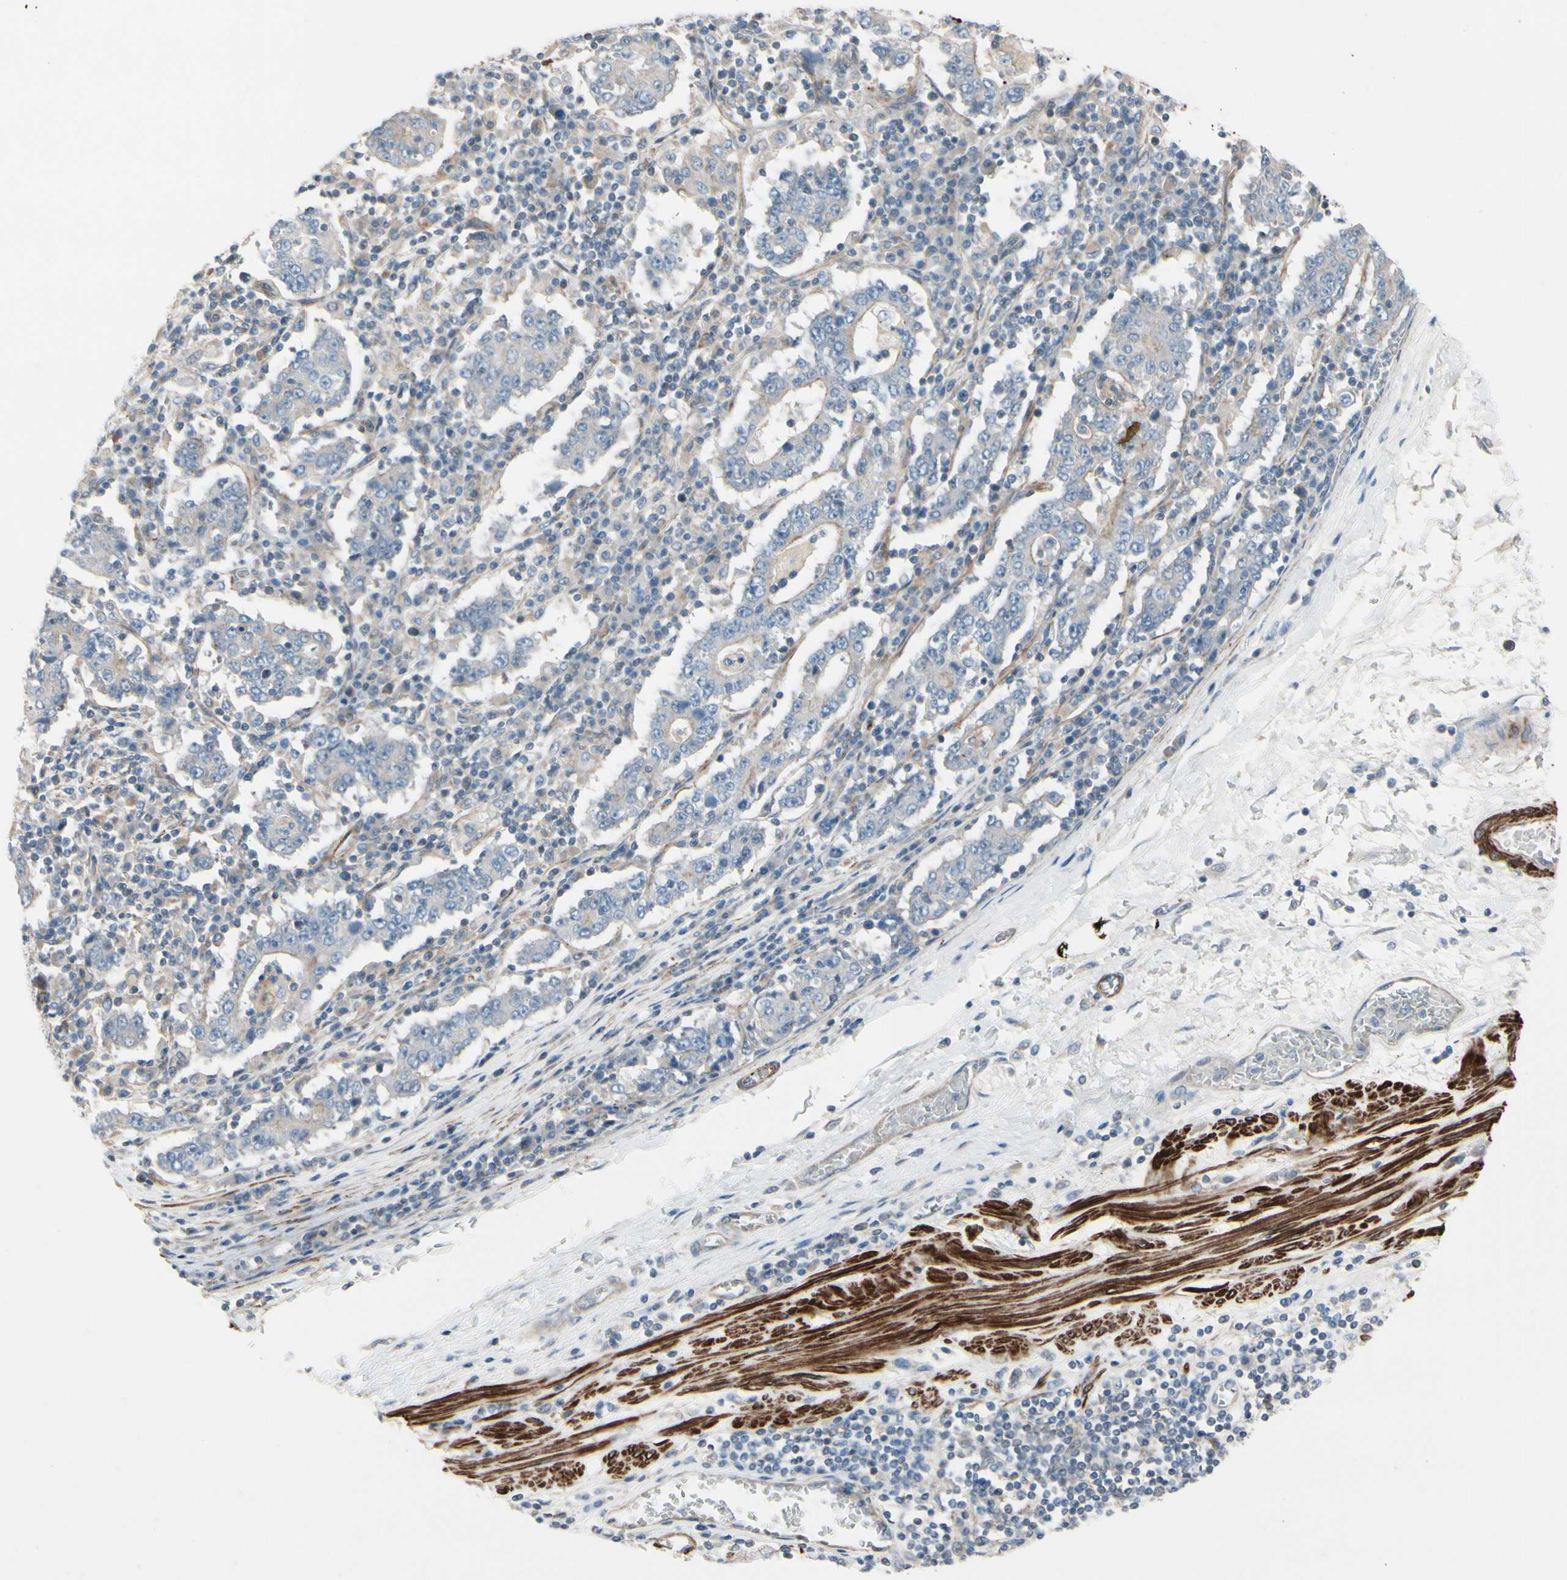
{"staining": {"intensity": "weak", "quantity": "<25%", "location": "cytoplasmic/membranous"}, "tissue": "stomach cancer", "cell_type": "Tumor cells", "image_type": "cancer", "snomed": [{"axis": "morphology", "description": "Normal tissue, NOS"}, {"axis": "morphology", "description": "Adenocarcinoma, NOS"}, {"axis": "topography", "description": "Stomach, upper"}, {"axis": "topography", "description": "Stomach"}], "caption": "A photomicrograph of human stomach cancer is negative for staining in tumor cells. (DAB (3,3'-diaminobenzidine) immunohistochemistry visualized using brightfield microscopy, high magnification).", "gene": "TPM1", "patient": {"sex": "male", "age": 59}}